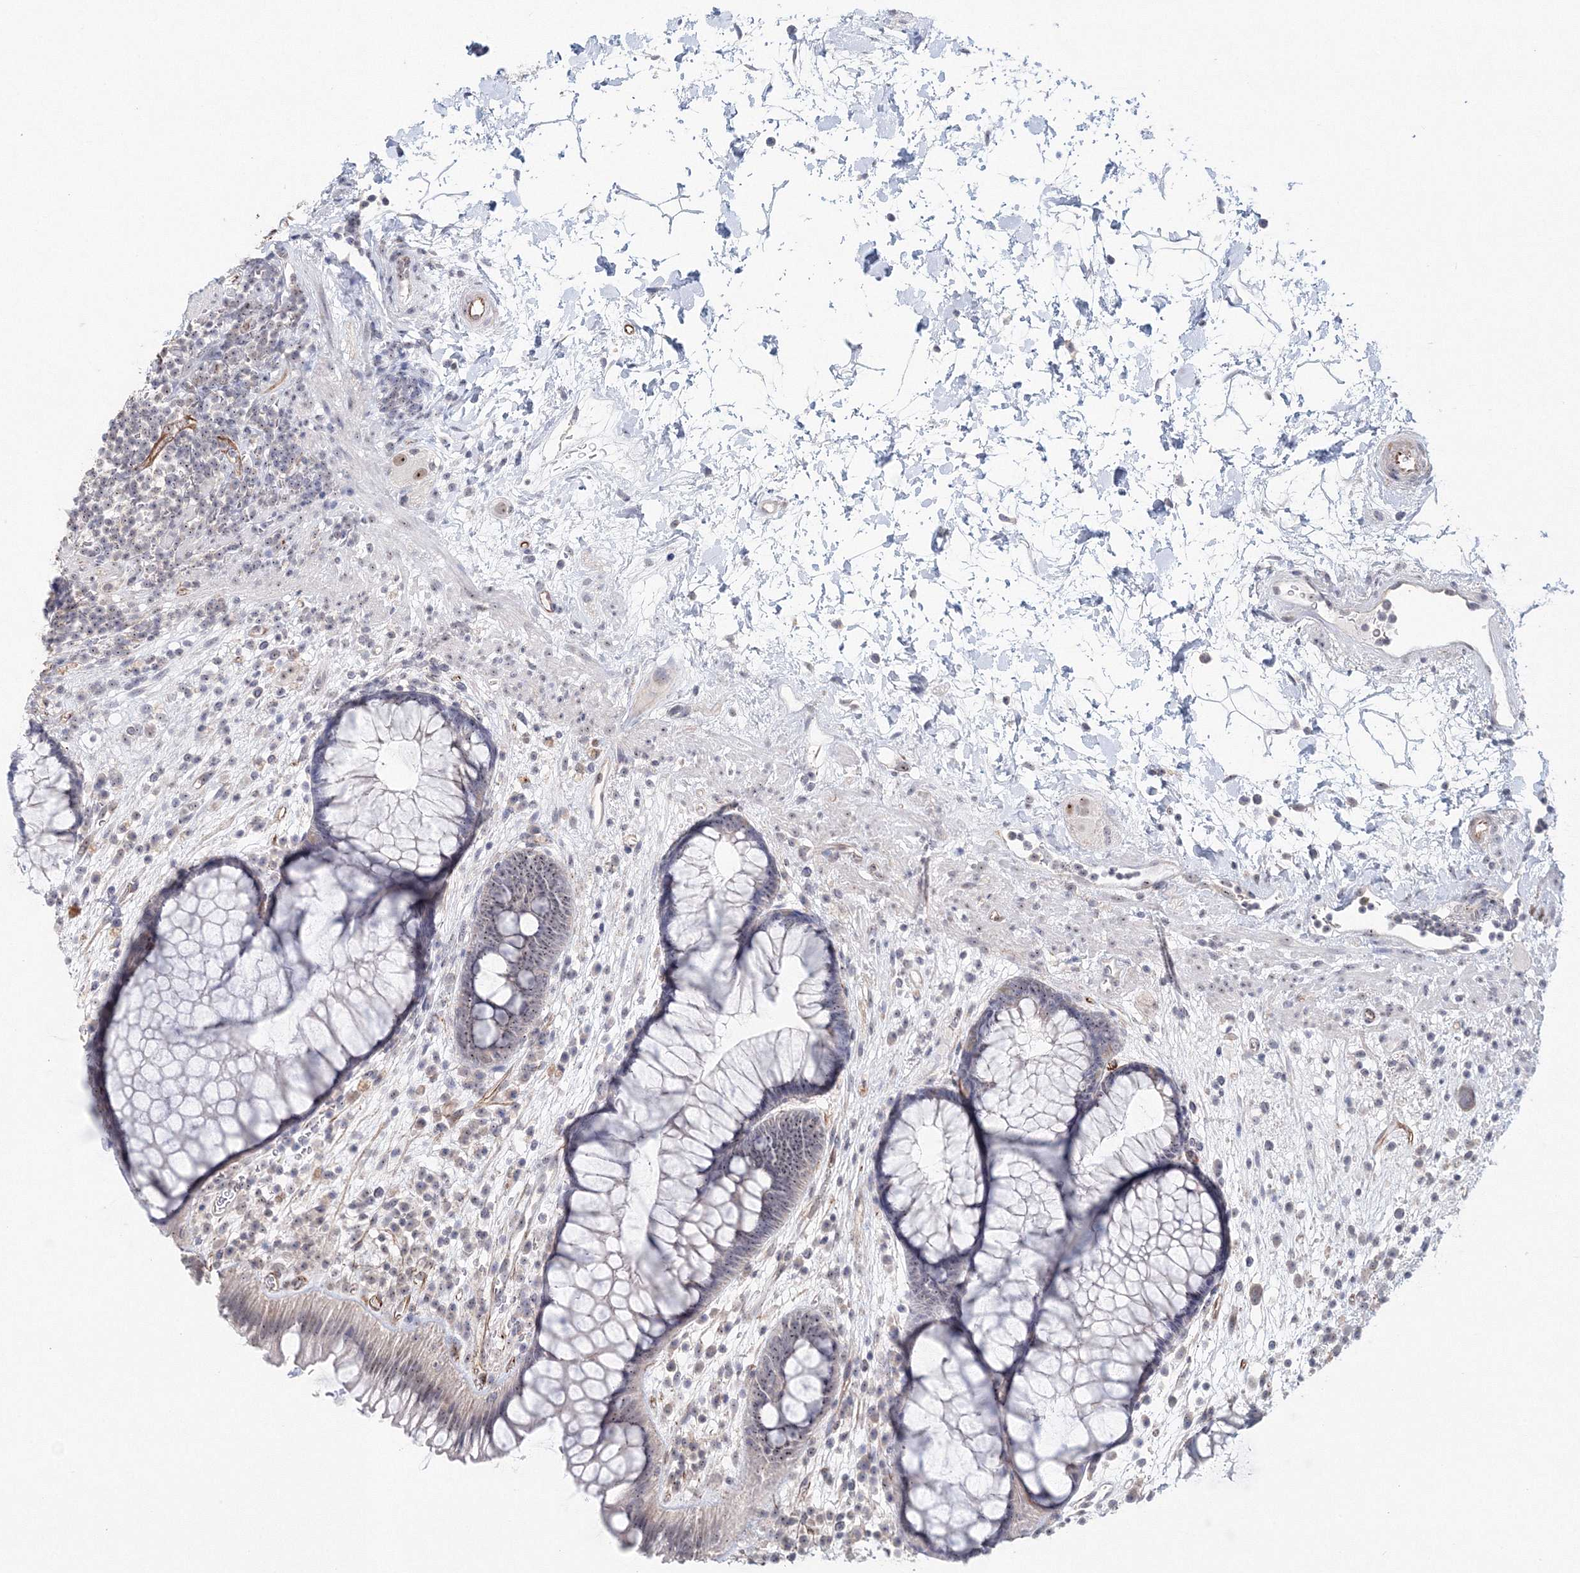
{"staining": {"intensity": "moderate", "quantity": "25%-75%", "location": "nuclear"}, "tissue": "rectum", "cell_type": "Glandular cells", "image_type": "normal", "snomed": [{"axis": "morphology", "description": "Normal tissue, NOS"}, {"axis": "topography", "description": "Rectum"}], "caption": "High-power microscopy captured an IHC histopathology image of benign rectum, revealing moderate nuclear staining in about 25%-75% of glandular cells.", "gene": "SIRT7", "patient": {"sex": "male", "age": 51}}